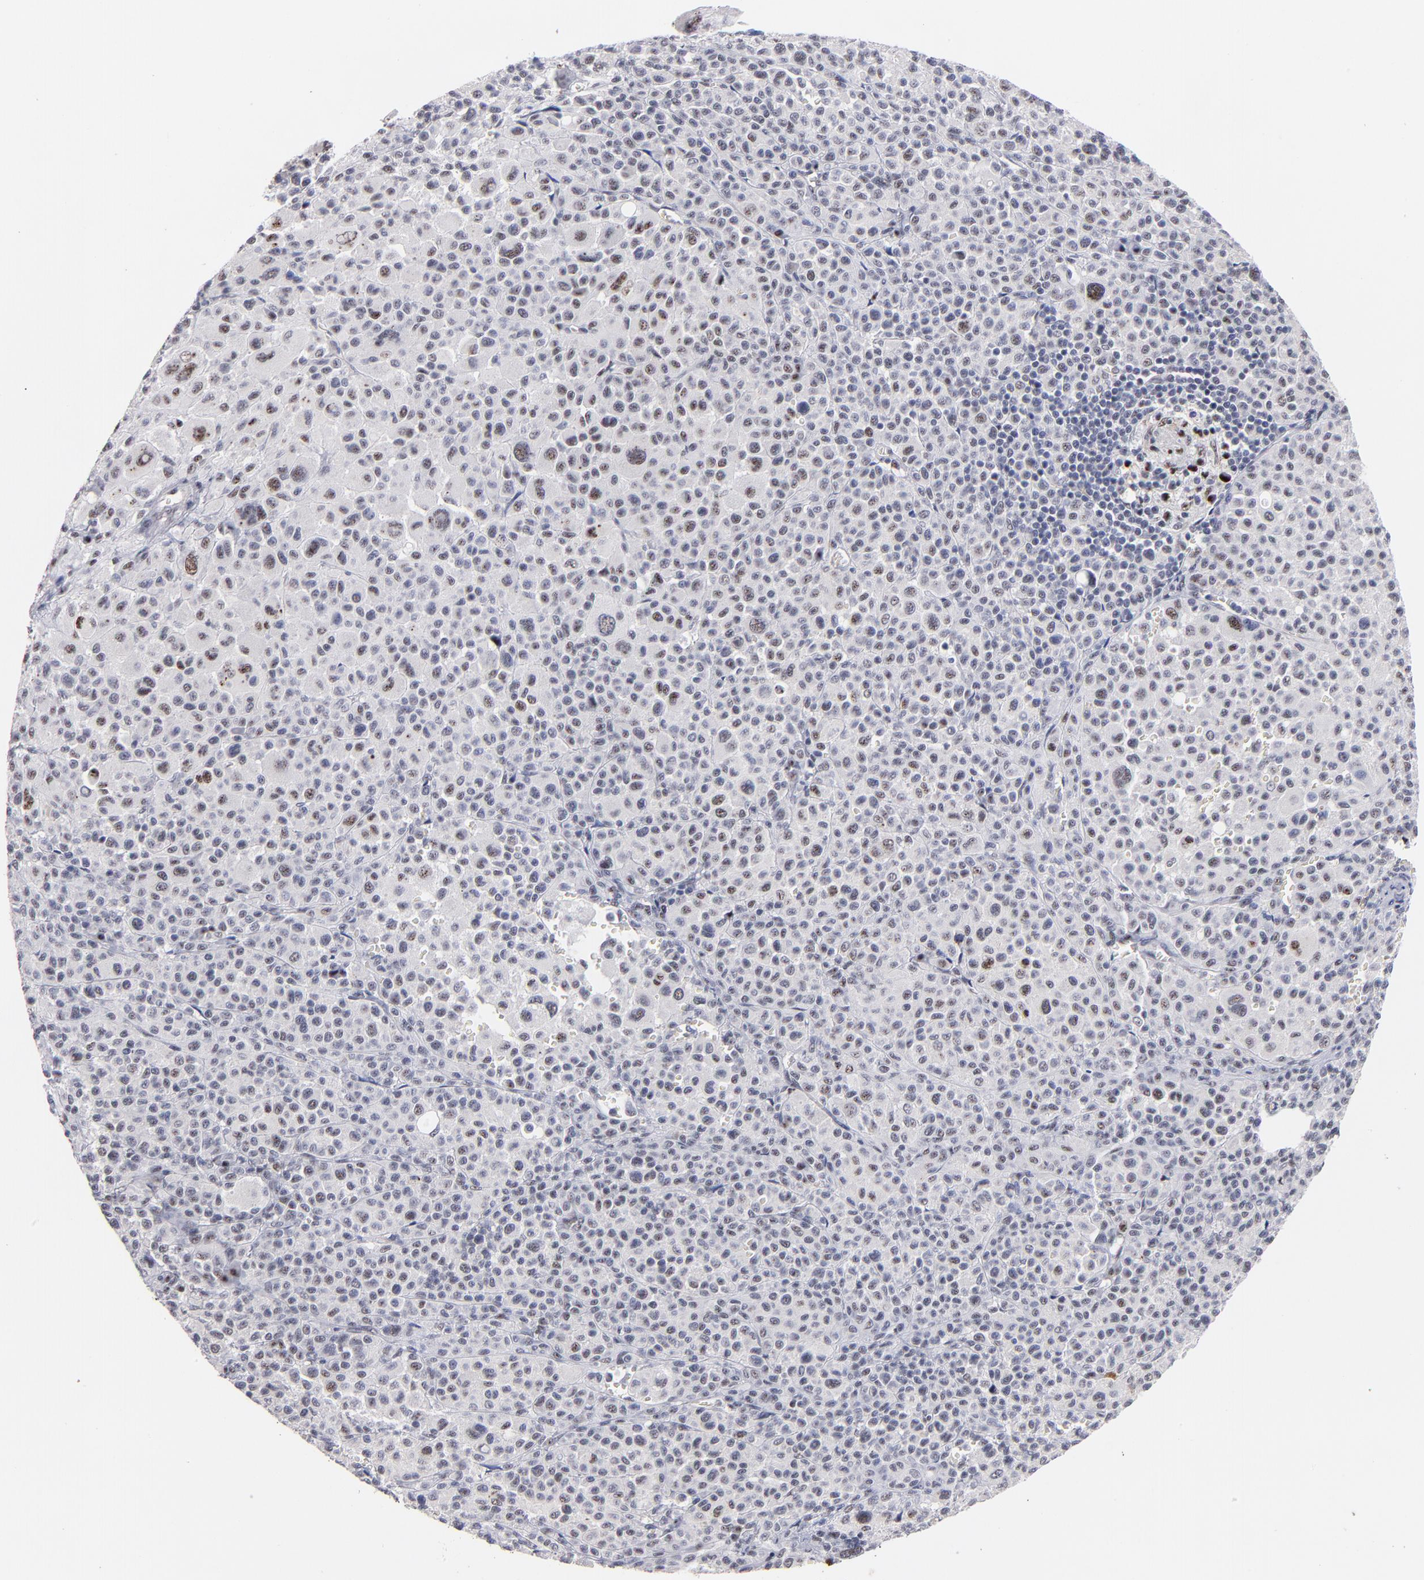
{"staining": {"intensity": "weak", "quantity": "<25%", "location": "nuclear"}, "tissue": "melanoma", "cell_type": "Tumor cells", "image_type": "cancer", "snomed": [{"axis": "morphology", "description": "Malignant melanoma, Metastatic site"}, {"axis": "topography", "description": "Skin"}], "caption": "Immunohistochemistry (IHC) photomicrograph of malignant melanoma (metastatic site) stained for a protein (brown), which displays no positivity in tumor cells.", "gene": "RAF1", "patient": {"sex": "female", "age": 74}}